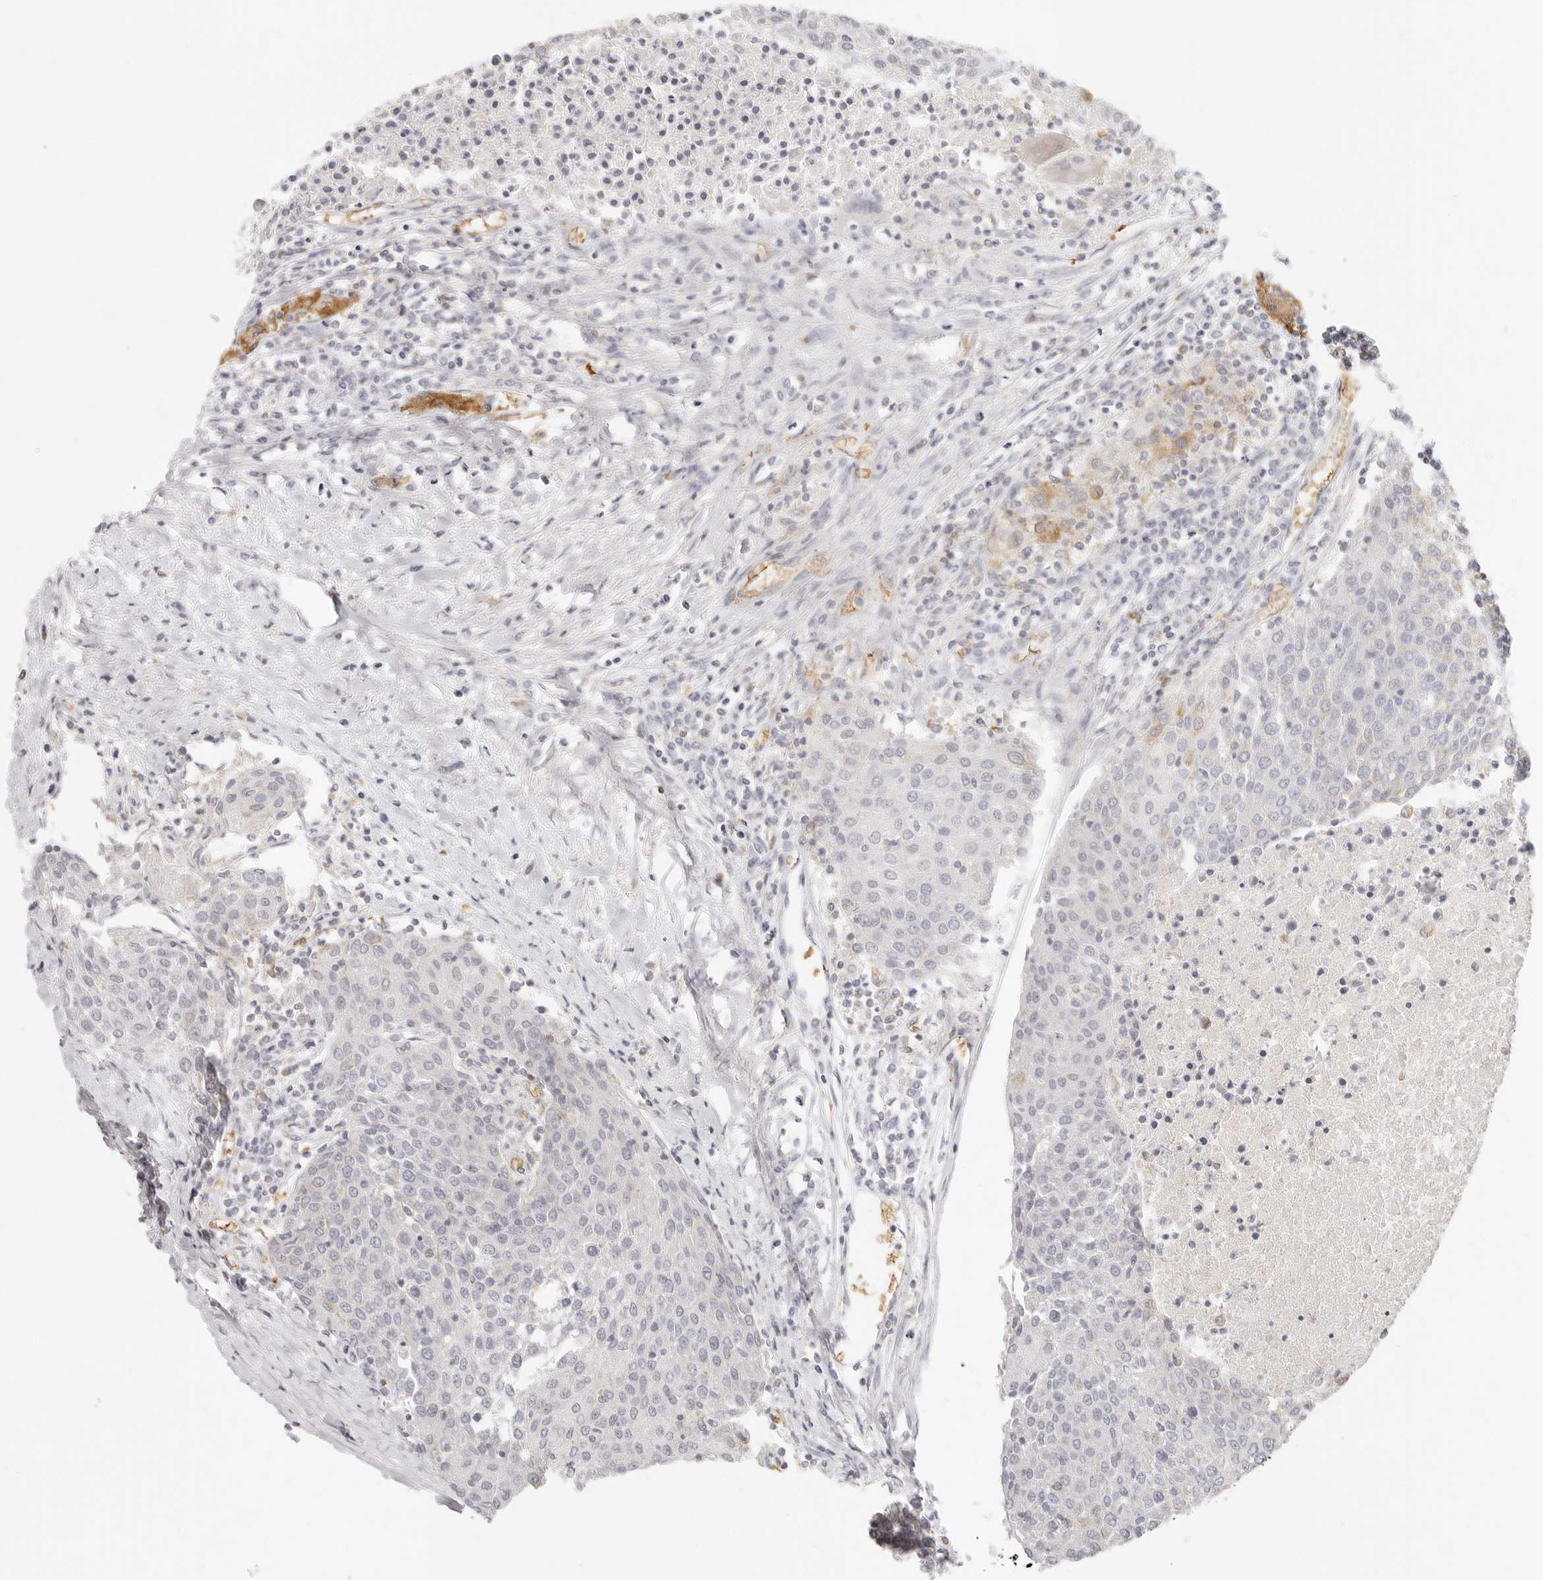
{"staining": {"intensity": "negative", "quantity": "none", "location": "none"}, "tissue": "urothelial cancer", "cell_type": "Tumor cells", "image_type": "cancer", "snomed": [{"axis": "morphology", "description": "Urothelial carcinoma, High grade"}, {"axis": "topography", "description": "Urinary bladder"}], "caption": "Tumor cells show no significant protein staining in urothelial cancer. (DAB immunohistochemistry (IHC), high magnification).", "gene": "NIBAN1", "patient": {"sex": "female", "age": 85}}